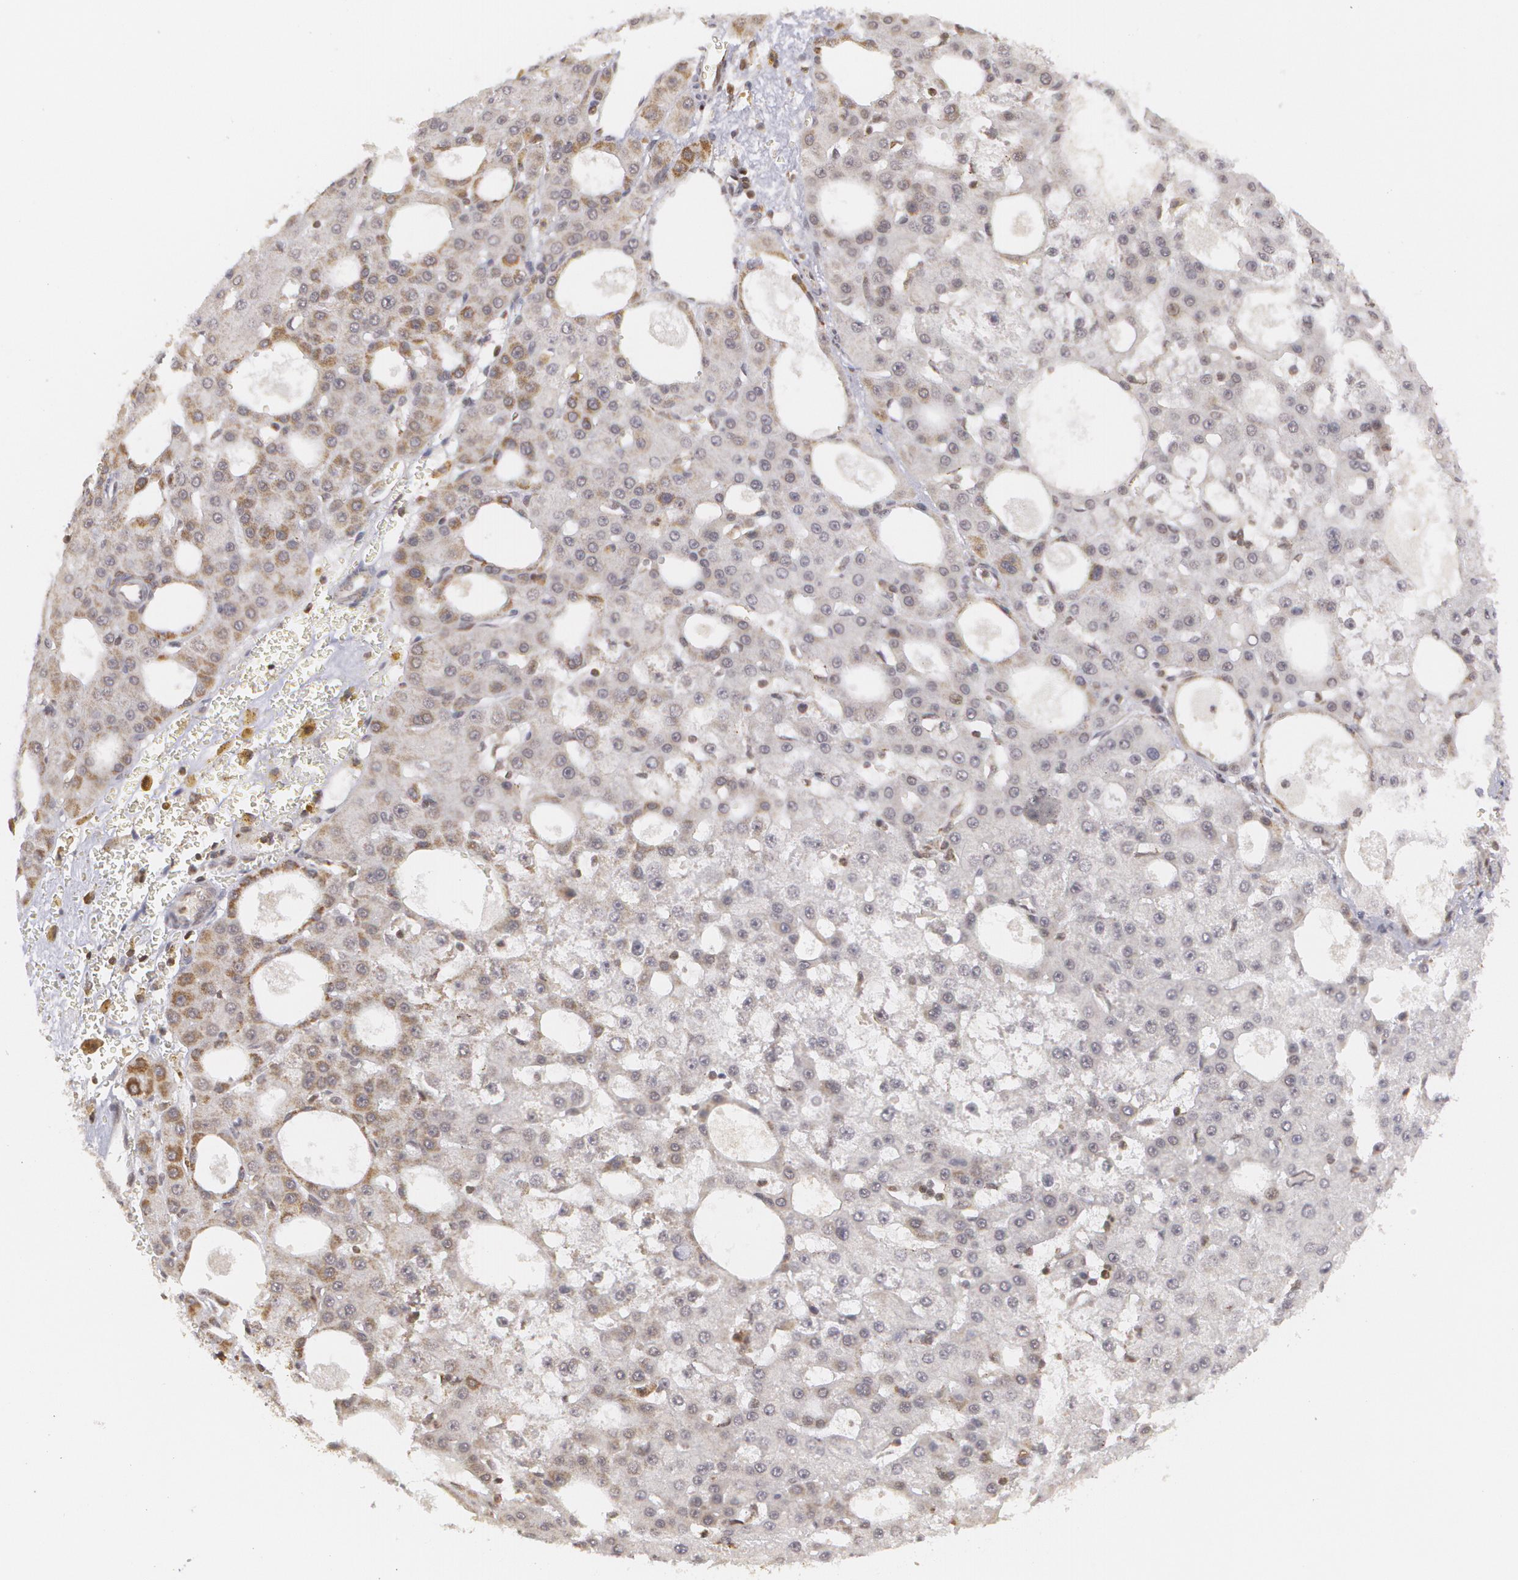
{"staining": {"intensity": "weak", "quantity": "<25%", "location": "nuclear"}, "tissue": "liver cancer", "cell_type": "Tumor cells", "image_type": "cancer", "snomed": [{"axis": "morphology", "description": "Carcinoma, Hepatocellular, NOS"}, {"axis": "topography", "description": "Liver"}], "caption": "Histopathology image shows no protein positivity in tumor cells of liver cancer (hepatocellular carcinoma) tissue.", "gene": "MXD1", "patient": {"sex": "male", "age": 47}}